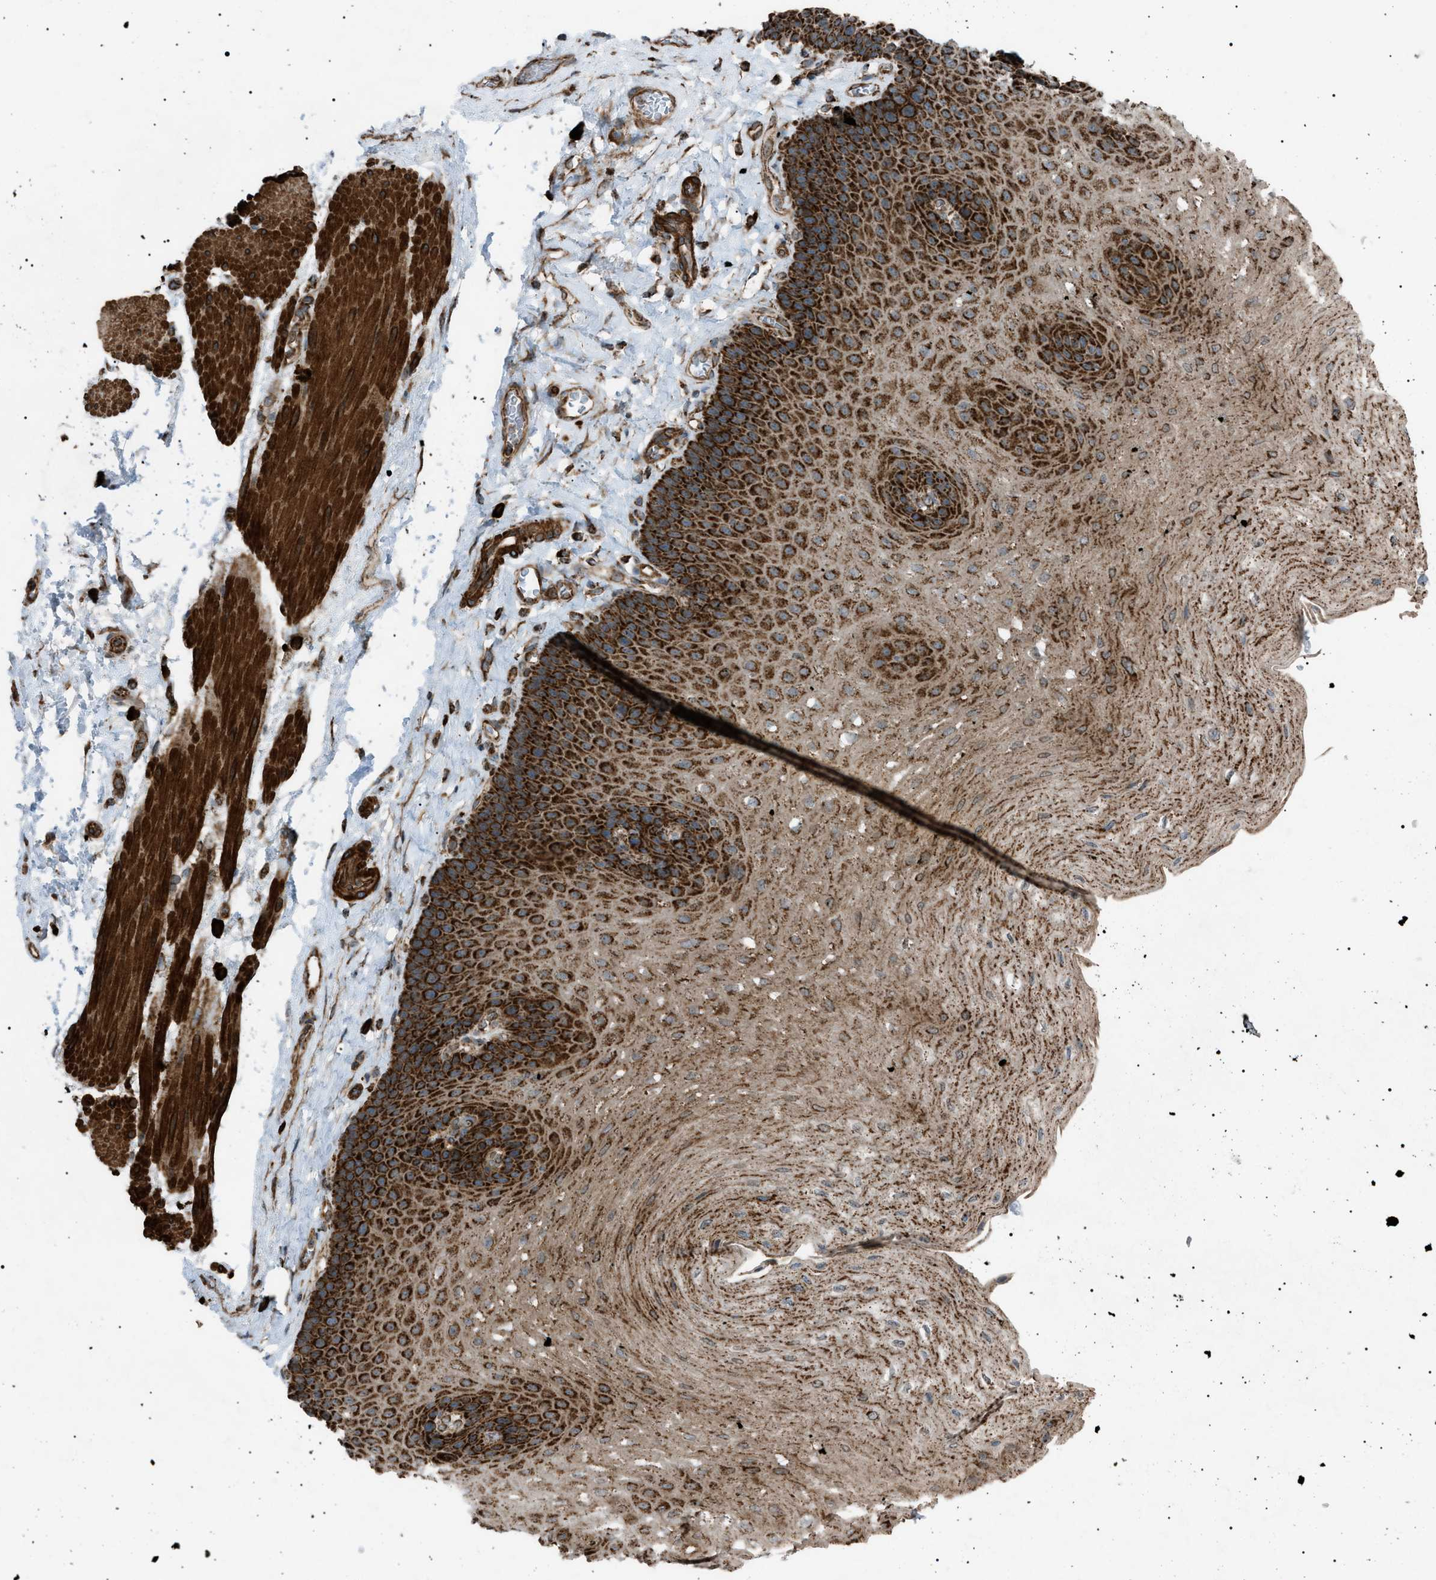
{"staining": {"intensity": "strong", "quantity": ">75%", "location": "cytoplasmic/membranous"}, "tissue": "esophagus", "cell_type": "Squamous epithelial cells", "image_type": "normal", "snomed": [{"axis": "morphology", "description": "Normal tissue, NOS"}, {"axis": "topography", "description": "Esophagus"}], "caption": "Immunohistochemical staining of benign esophagus demonstrates strong cytoplasmic/membranous protein staining in about >75% of squamous epithelial cells. (DAB IHC with brightfield microscopy, high magnification).", "gene": "C1GALT1C1", "patient": {"sex": "female", "age": 72}}